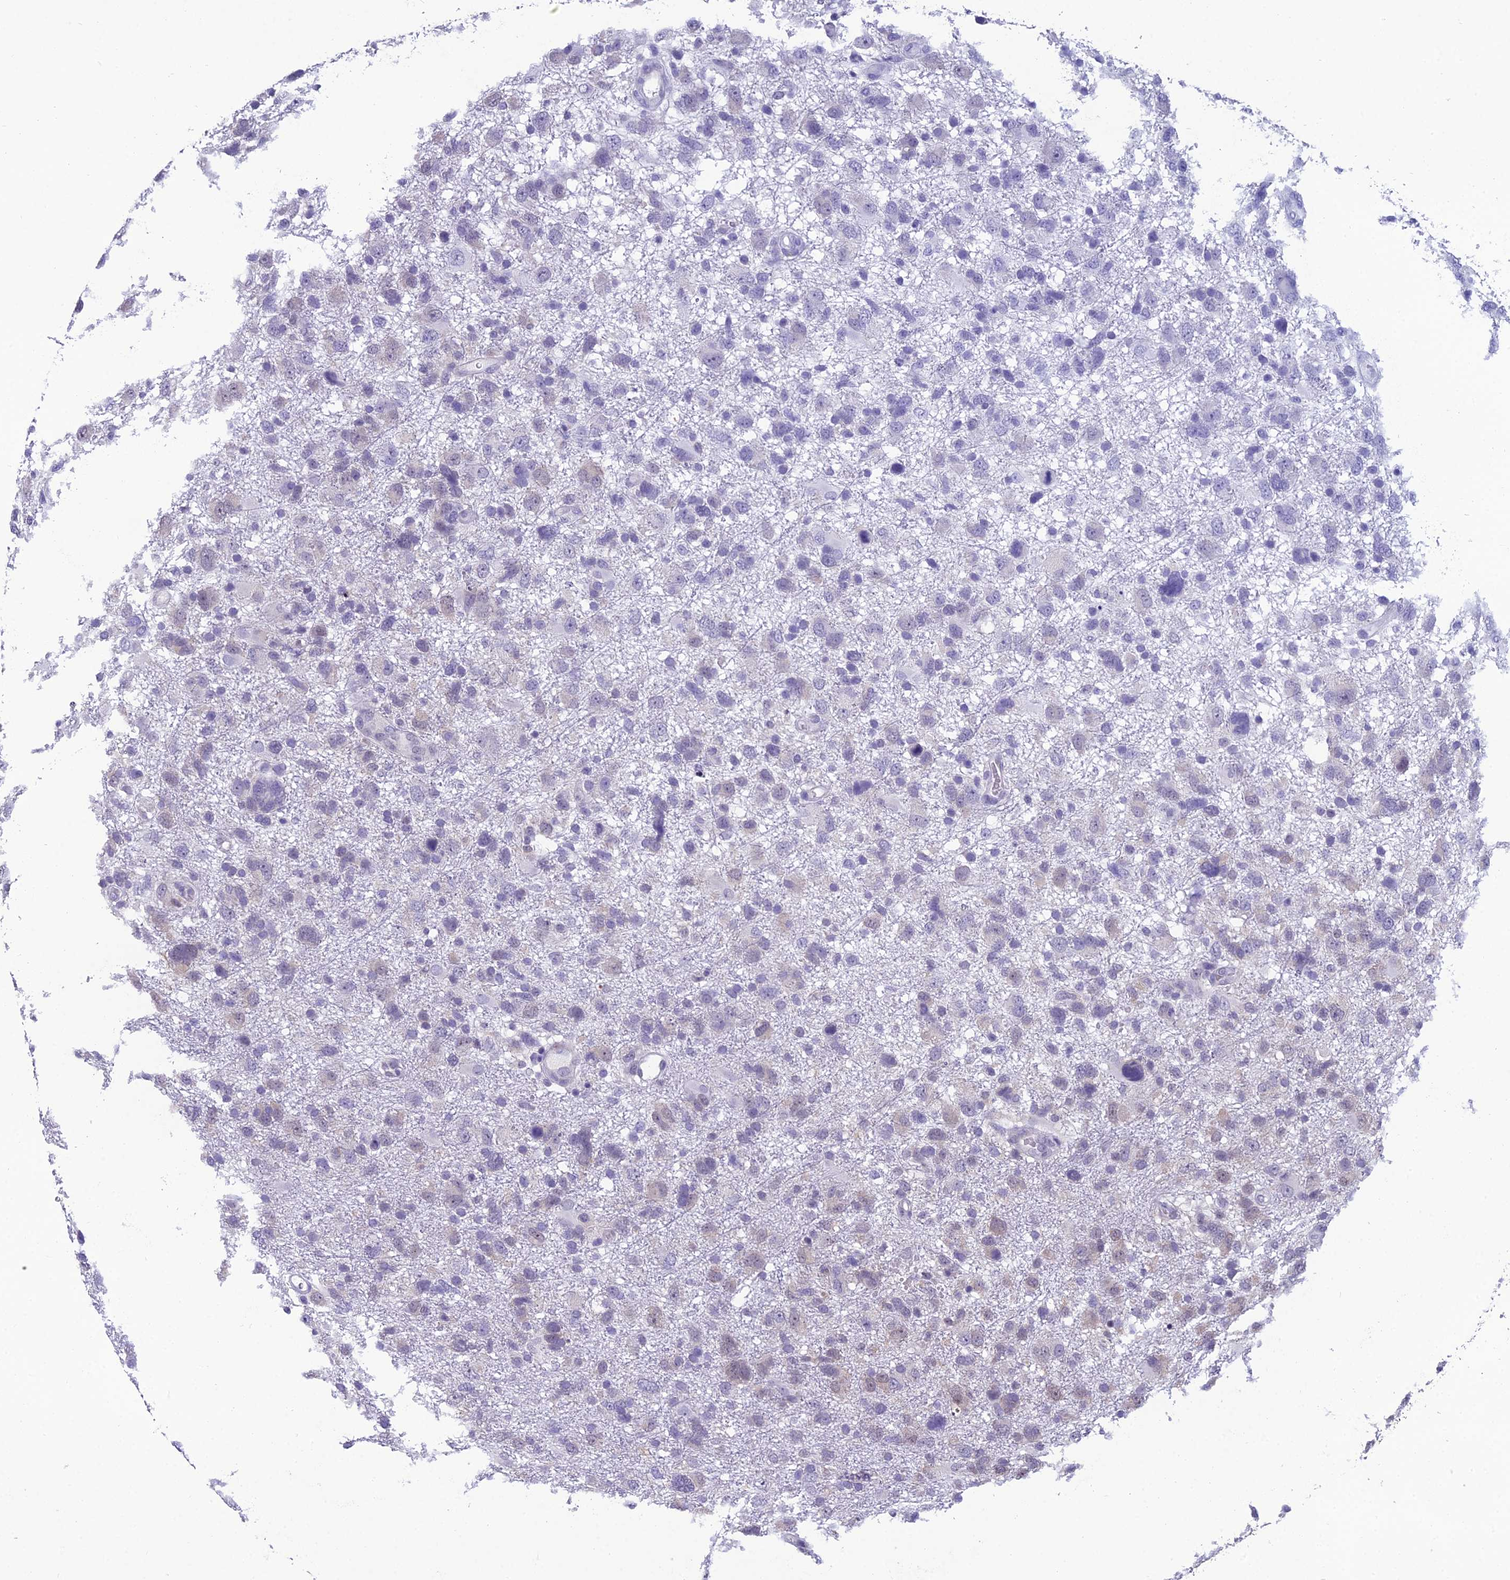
{"staining": {"intensity": "weak", "quantity": "<25%", "location": "cytoplasmic/membranous"}, "tissue": "glioma", "cell_type": "Tumor cells", "image_type": "cancer", "snomed": [{"axis": "morphology", "description": "Glioma, malignant, High grade"}, {"axis": "topography", "description": "Brain"}], "caption": "The micrograph reveals no significant expression in tumor cells of glioma.", "gene": "GRWD1", "patient": {"sex": "male", "age": 61}}